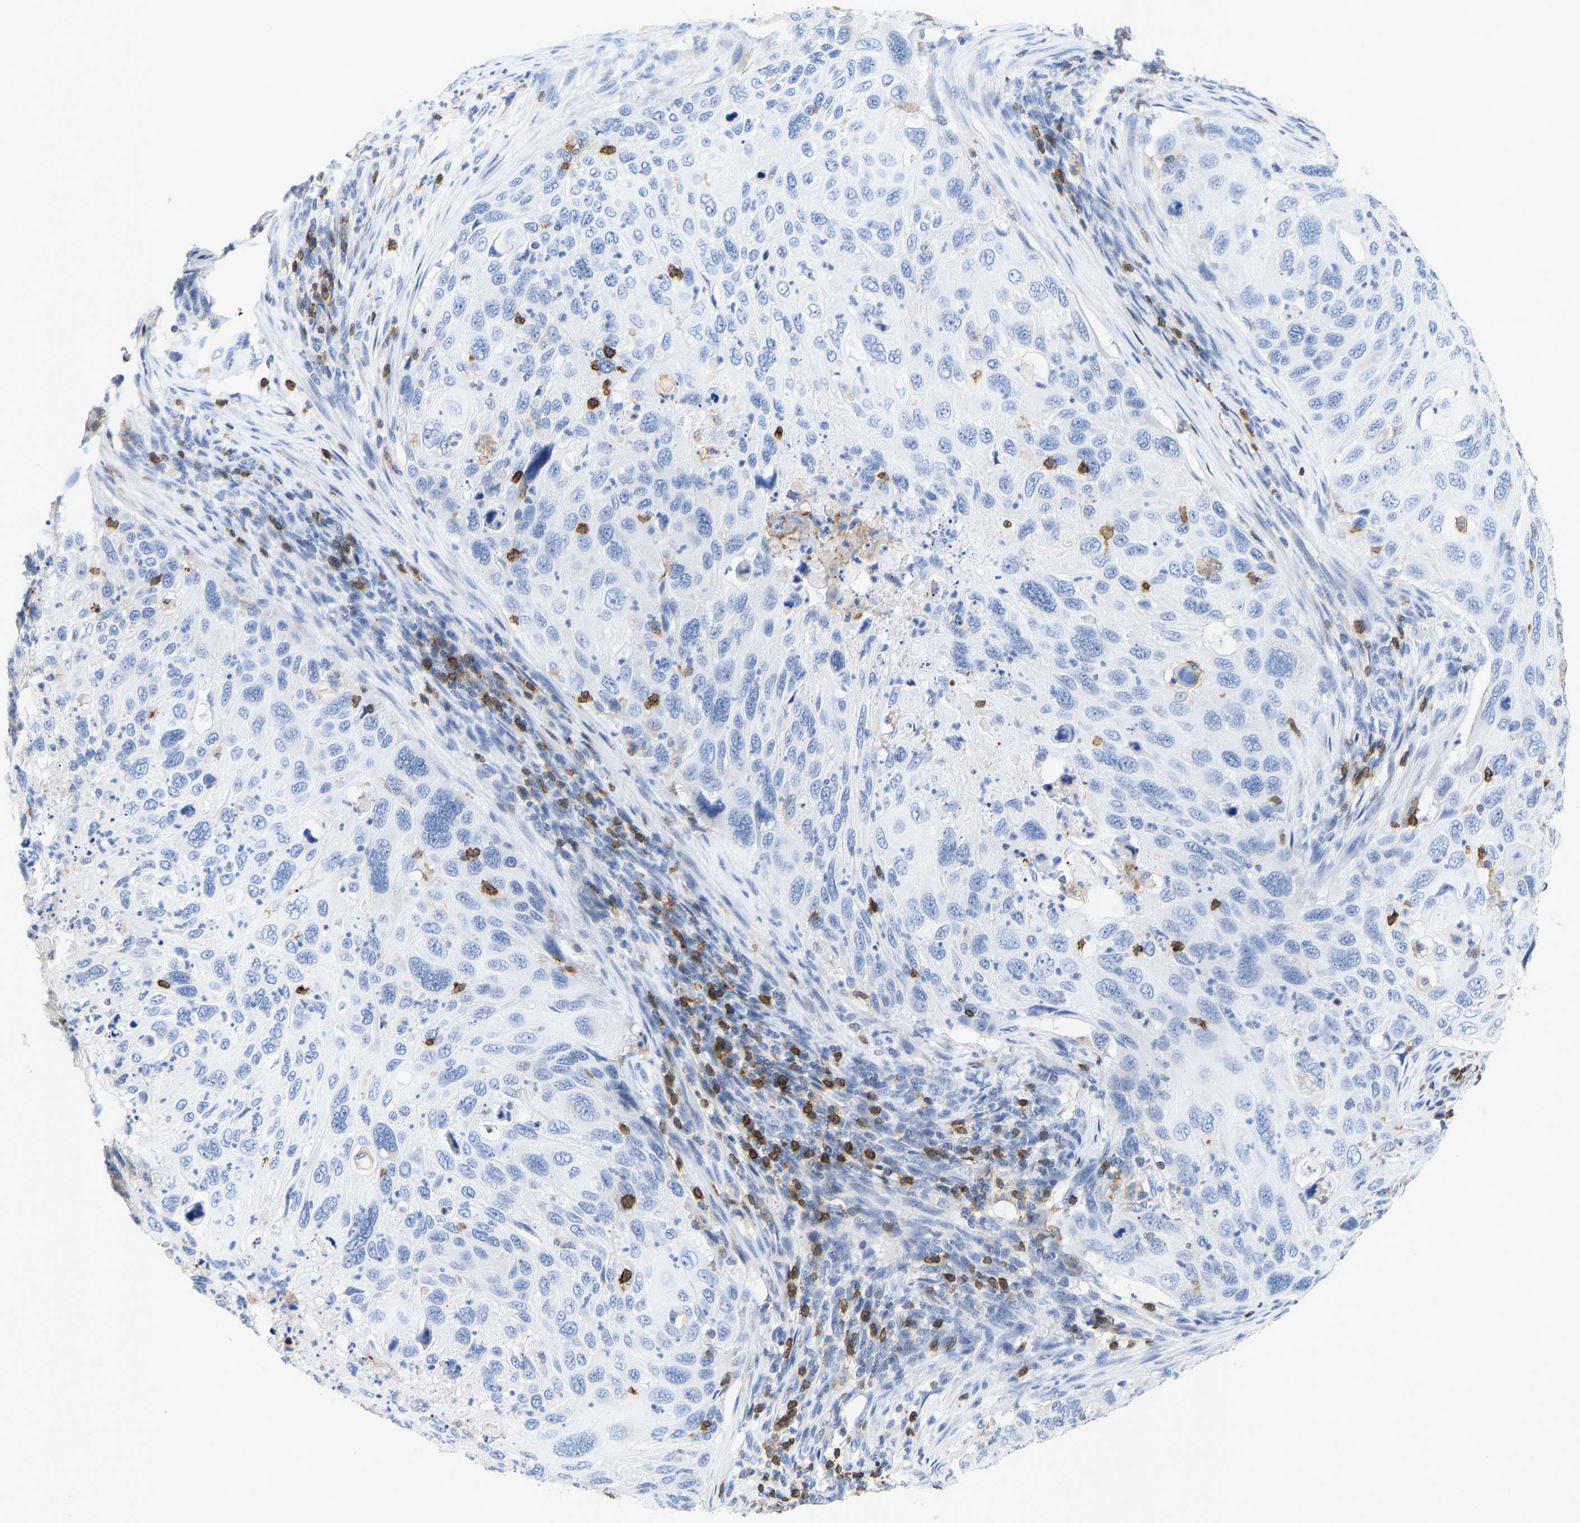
{"staining": {"intensity": "negative", "quantity": "none", "location": "none"}, "tissue": "cervical cancer", "cell_type": "Tumor cells", "image_type": "cancer", "snomed": [{"axis": "morphology", "description": "Squamous cell carcinoma, NOS"}, {"axis": "topography", "description": "Cervix"}], "caption": "A high-resolution photomicrograph shows IHC staining of cervical cancer, which exhibits no significant staining in tumor cells. Brightfield microscopy of immunohistochemistry (IHC) stained with DAB (brown) and hematoxylin (blue), captured at high magnification.", "gene": "EVL", "patient": {"sex": "female", "age": 70}}